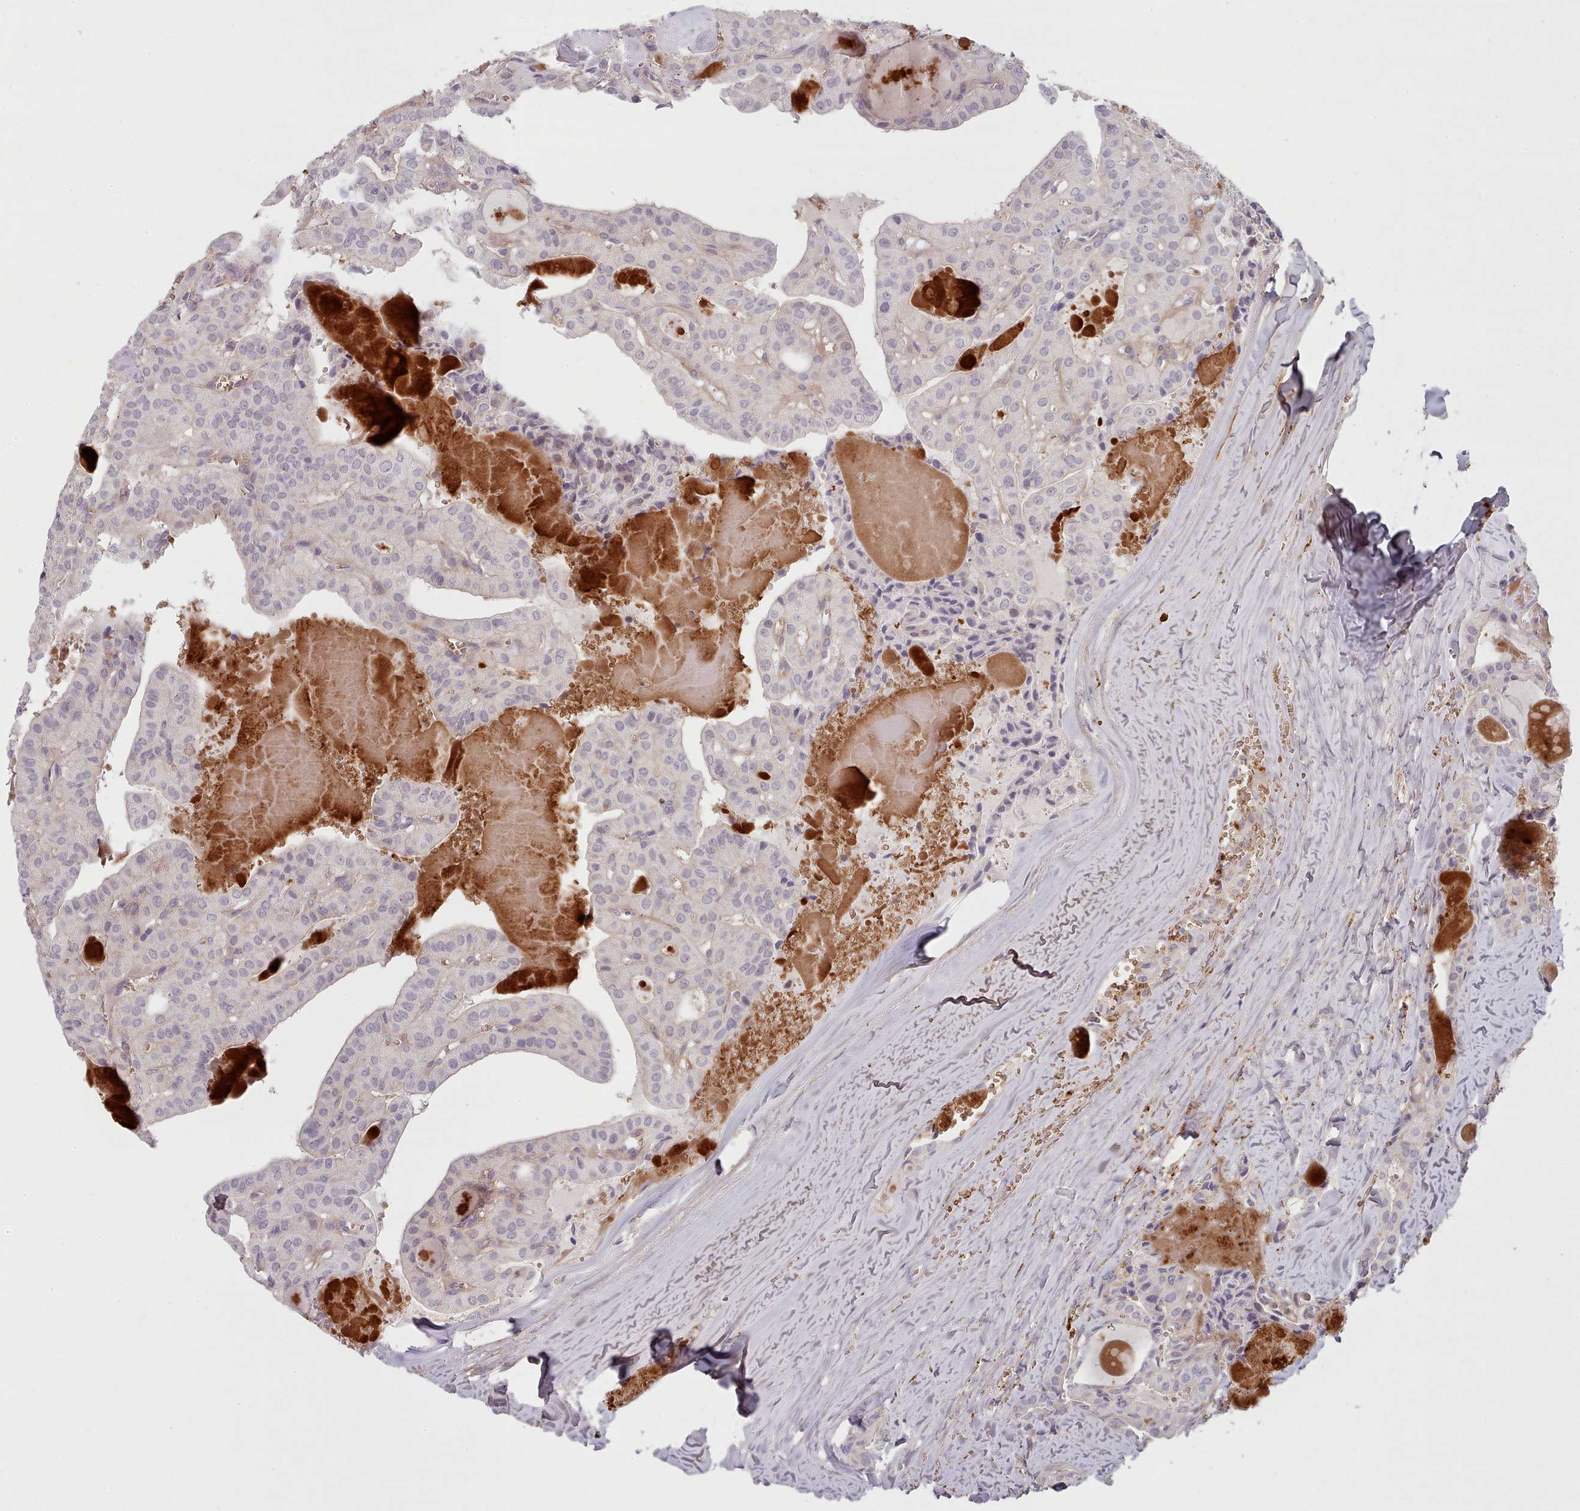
{"staining": {"intensity": "negative", "quantity": "none", "location": "none"}, "tissue": "thyroid cancer", "cell_type": "Tumor cells", "image_type": "cancer", "snomed": [{"axis": "morphology", "description": "Papillary adenocarcinoma, NOS"}, {"axis": "topography", "description": "Thyroid gland"}], "caption": "A high-resolution micrograph shows immunohistochemistry staining of papillary adenocarcinoma (thyroid), which demonstrates no significant expression in tumor cells.", "gene": "CLNS1A", "patient": {"sex": "male", "age": 52}}